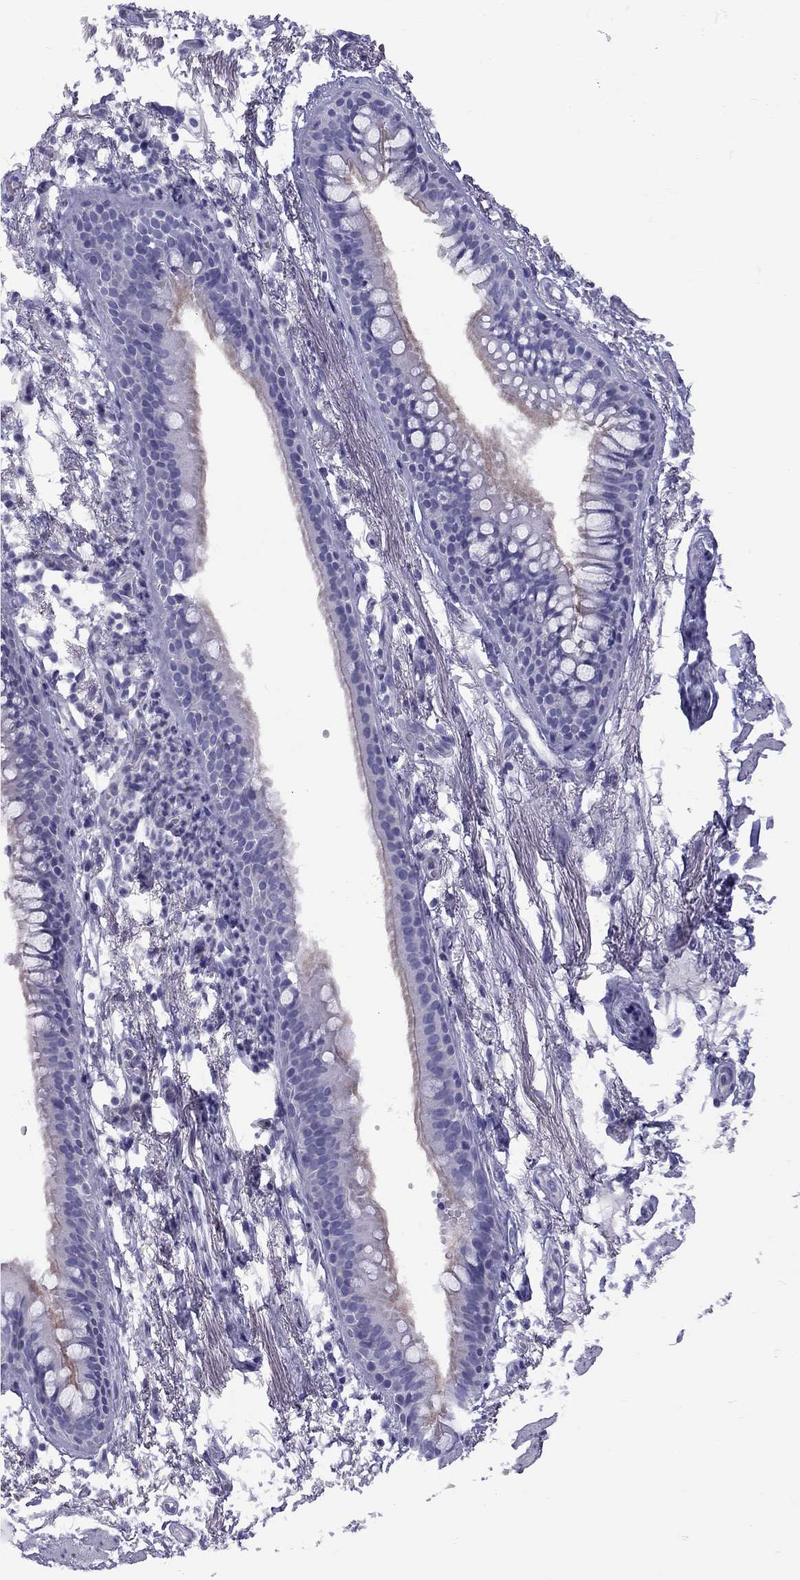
{"staining": {"intensity": "negative", "quantity": "none", "location": "none"}, "tissue": "soft tissue", "cell_type": "Fibroblasts", "image_type": "normal", "snomed": [{"axis": "morphology", "description": "Normal tissue, NOS"}, {"axis": "morphology", "description": "Squamous cell carcinoma, NOS"}, {"axis": "topography", "description": "Cartilage tissue"}, {"axis": "topography", "description": "Lung"}], "caption": "A high-resolution image shows immunohistochemistry staining of benign soft tissue, which demonstrates no significant expression in fibroblasts.", "gene": "FSCN3", "patient": {"sex": "male", "age": 66}}